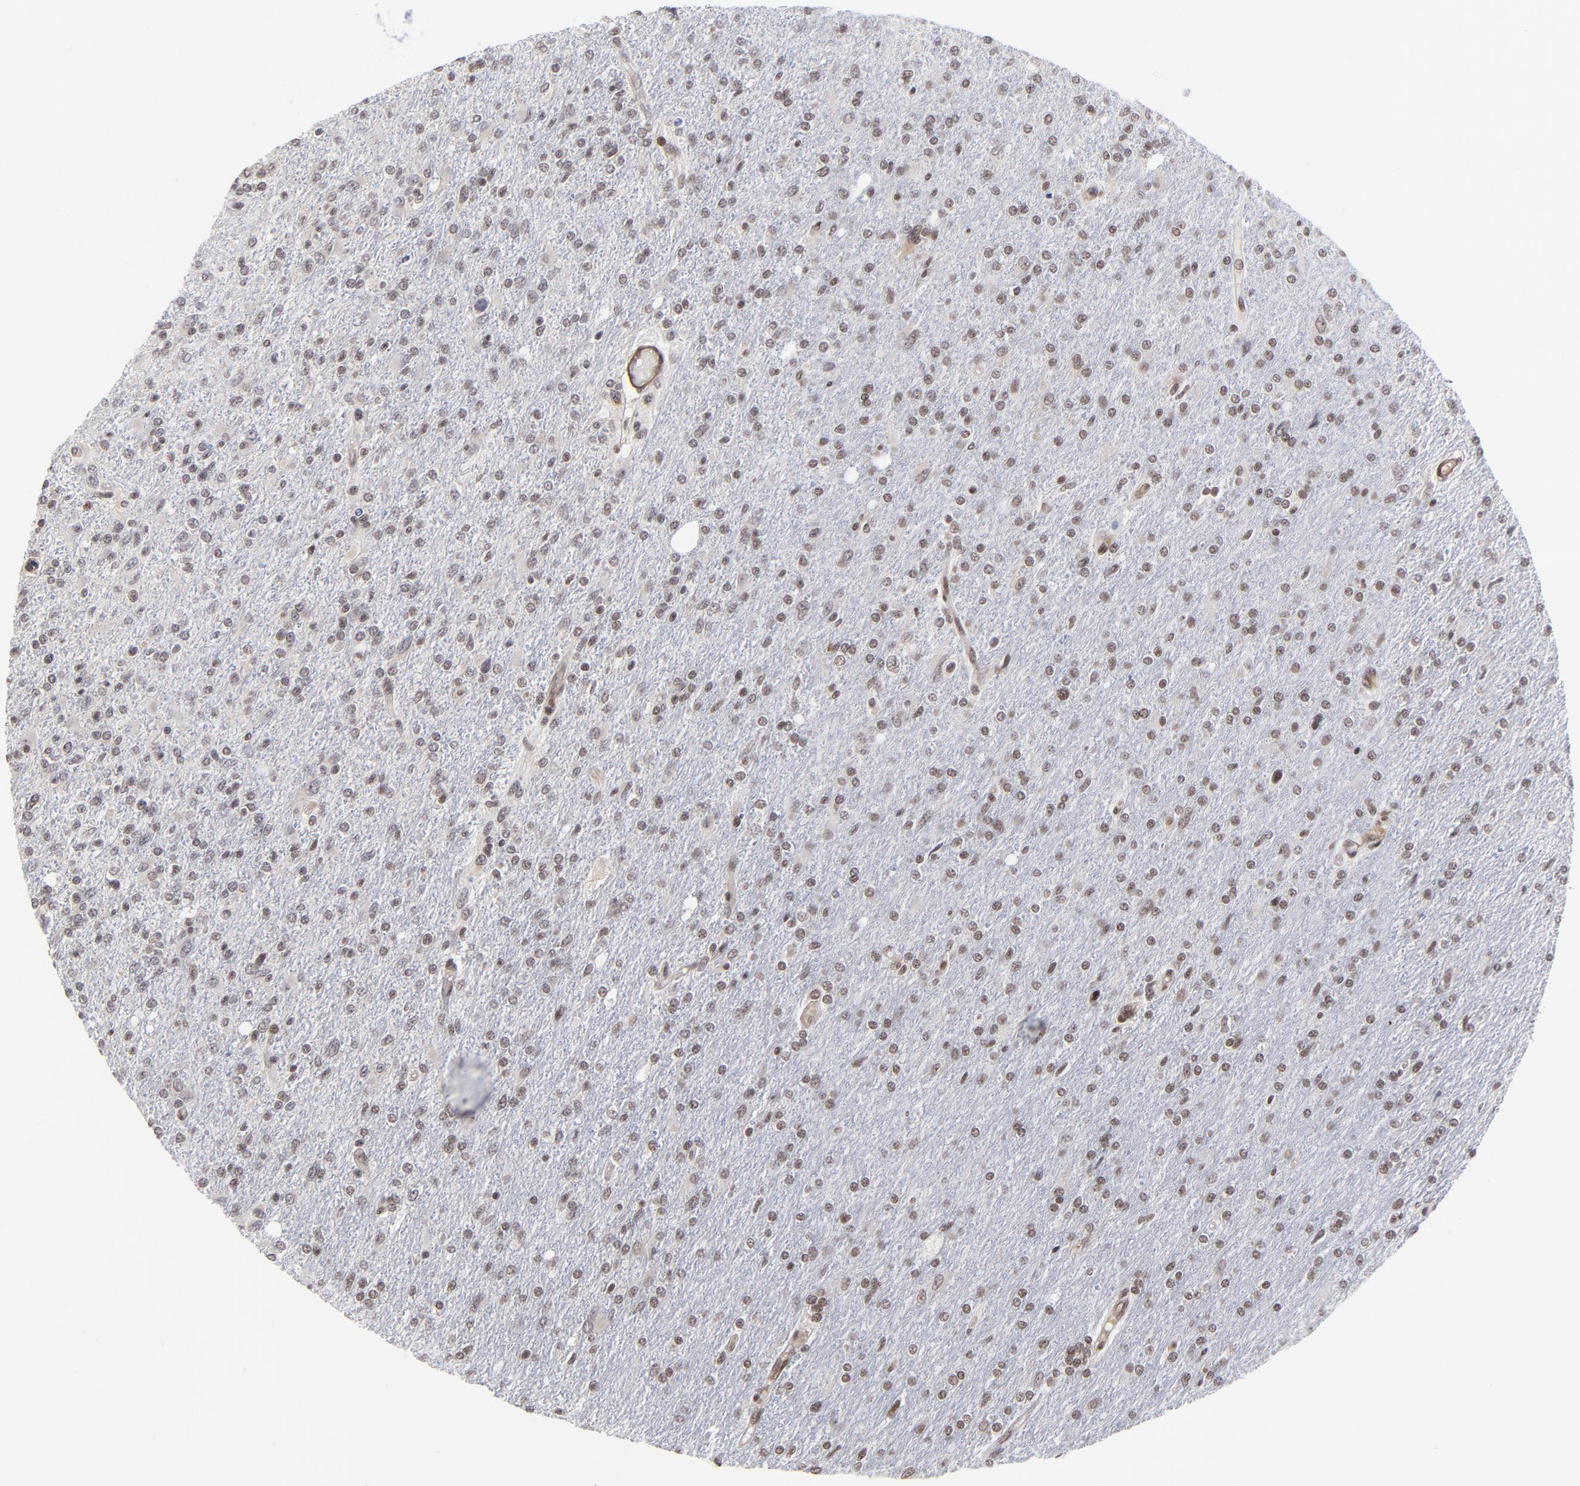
{"staining": {"intensity": "moderate", "quantity": ">75%", "location": "nuclear"}, "tissue": "glioma", "cell_type": "Tumor cells", "image_type": "cancer", "snomed": [{"axis": "morphology", "description": "Glioma, malignant, High grade"}, {"axis": "topography", "description": "Cerebral cortex"}], "caption": "Brown immunohistochemical staining in glioma demonstrates moderate nuclear staining in about >75% of tumor cells.", "gene": "CTCF", "patient": {"sex": "male", "age": 76}}